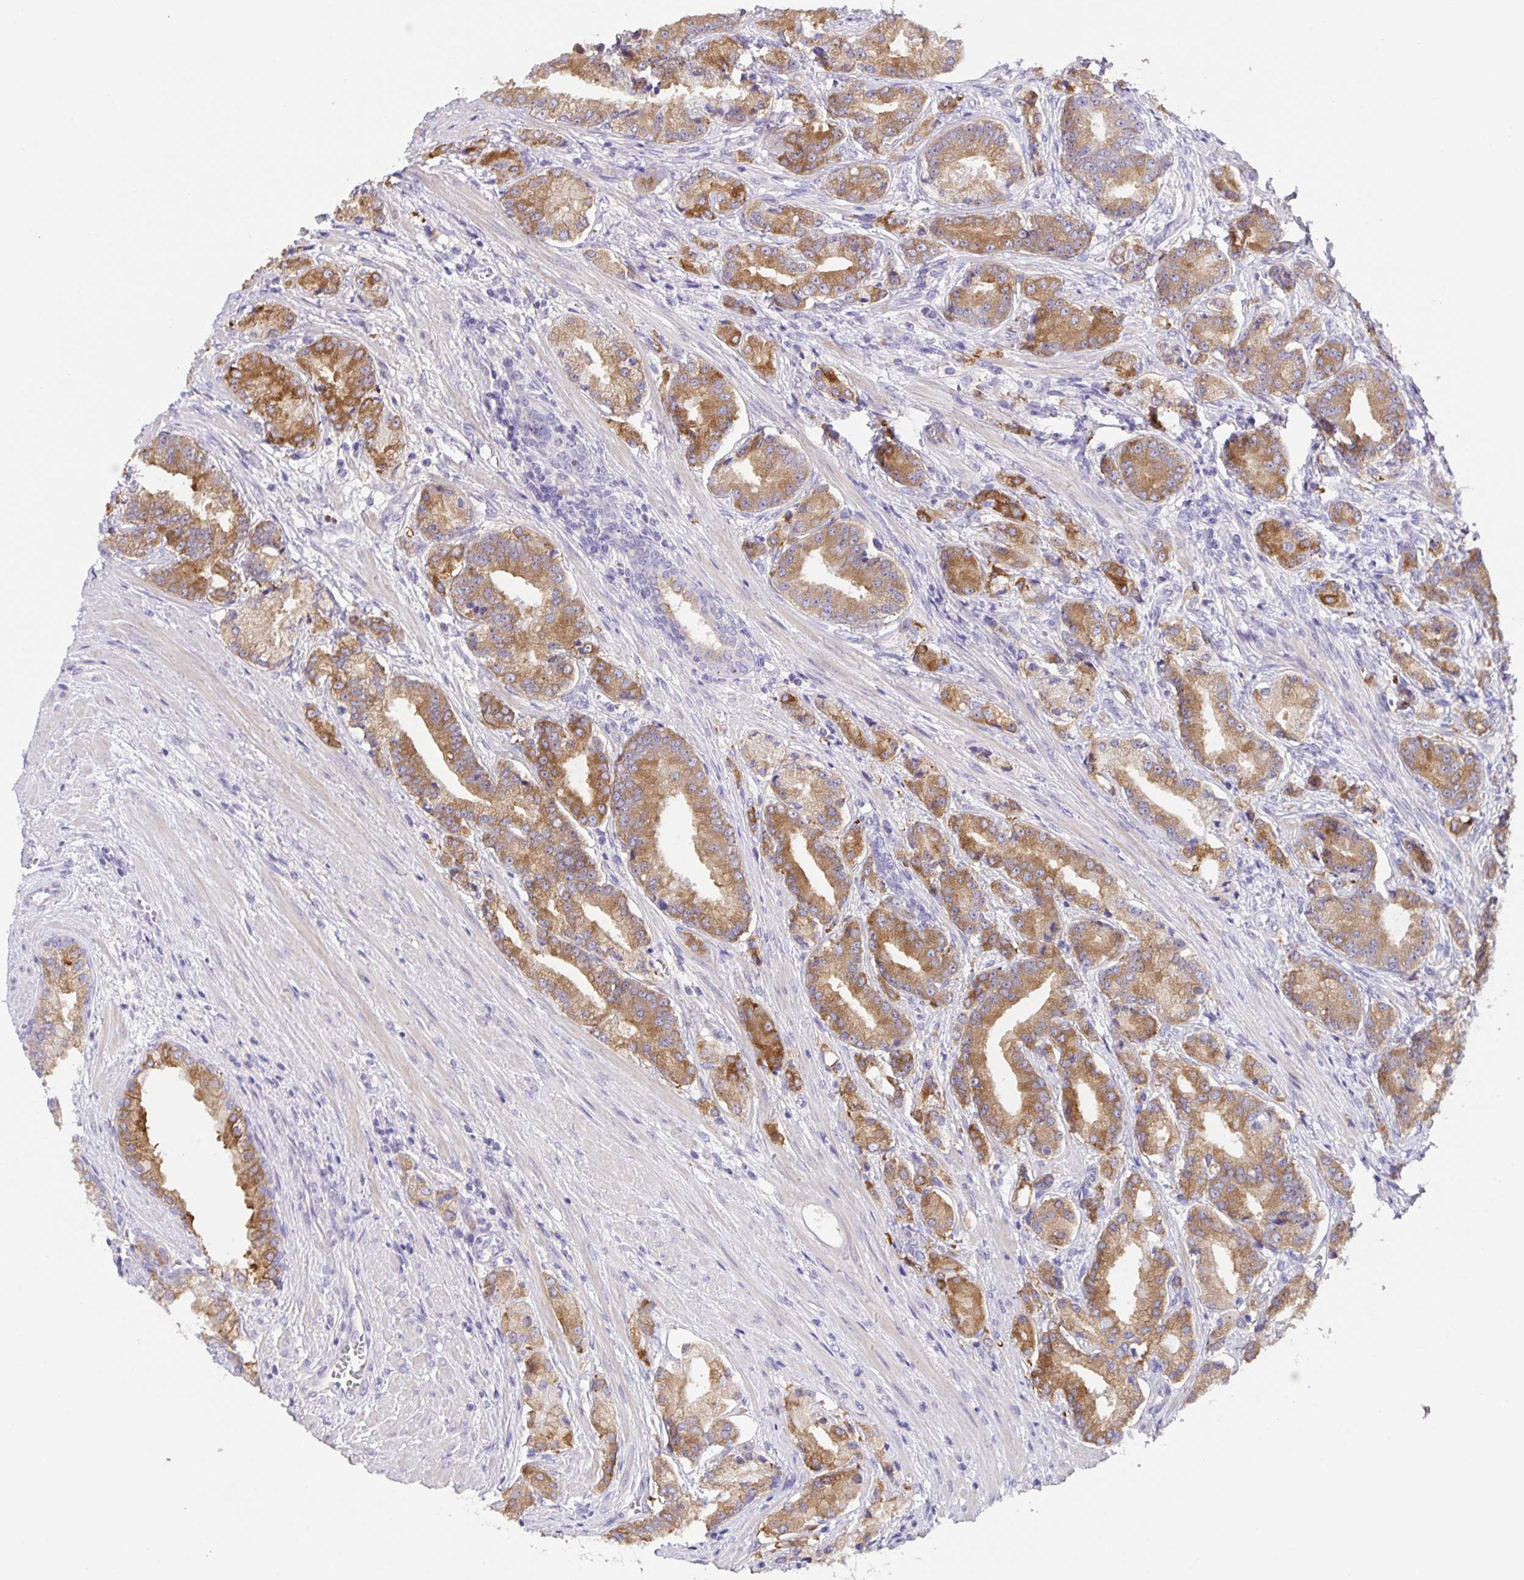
{"staining": {"intensity": "moderate", "quantity": ">75%", "location": "cytoplasmic/membranous"}, "tissue": "prostate cancer", "cell_type": "Tumor cells", "image_type": "cancer", "snomed": [{"axis": "morphology", "description": "Adenocarcinoma, High grade"}, {"axis": "topography", "description": "Prostate and seminal vesicle, NOS"}], "caption": "Immunohistochemistry image of human prostate cancer stained for a protein (brown), which exhibits medium levels of moderate cytoplasmic/membranous staining in approximately >75% of tumor cells.", "gene": "PRR36", "patient": {"sex": "male", "age": 61}}